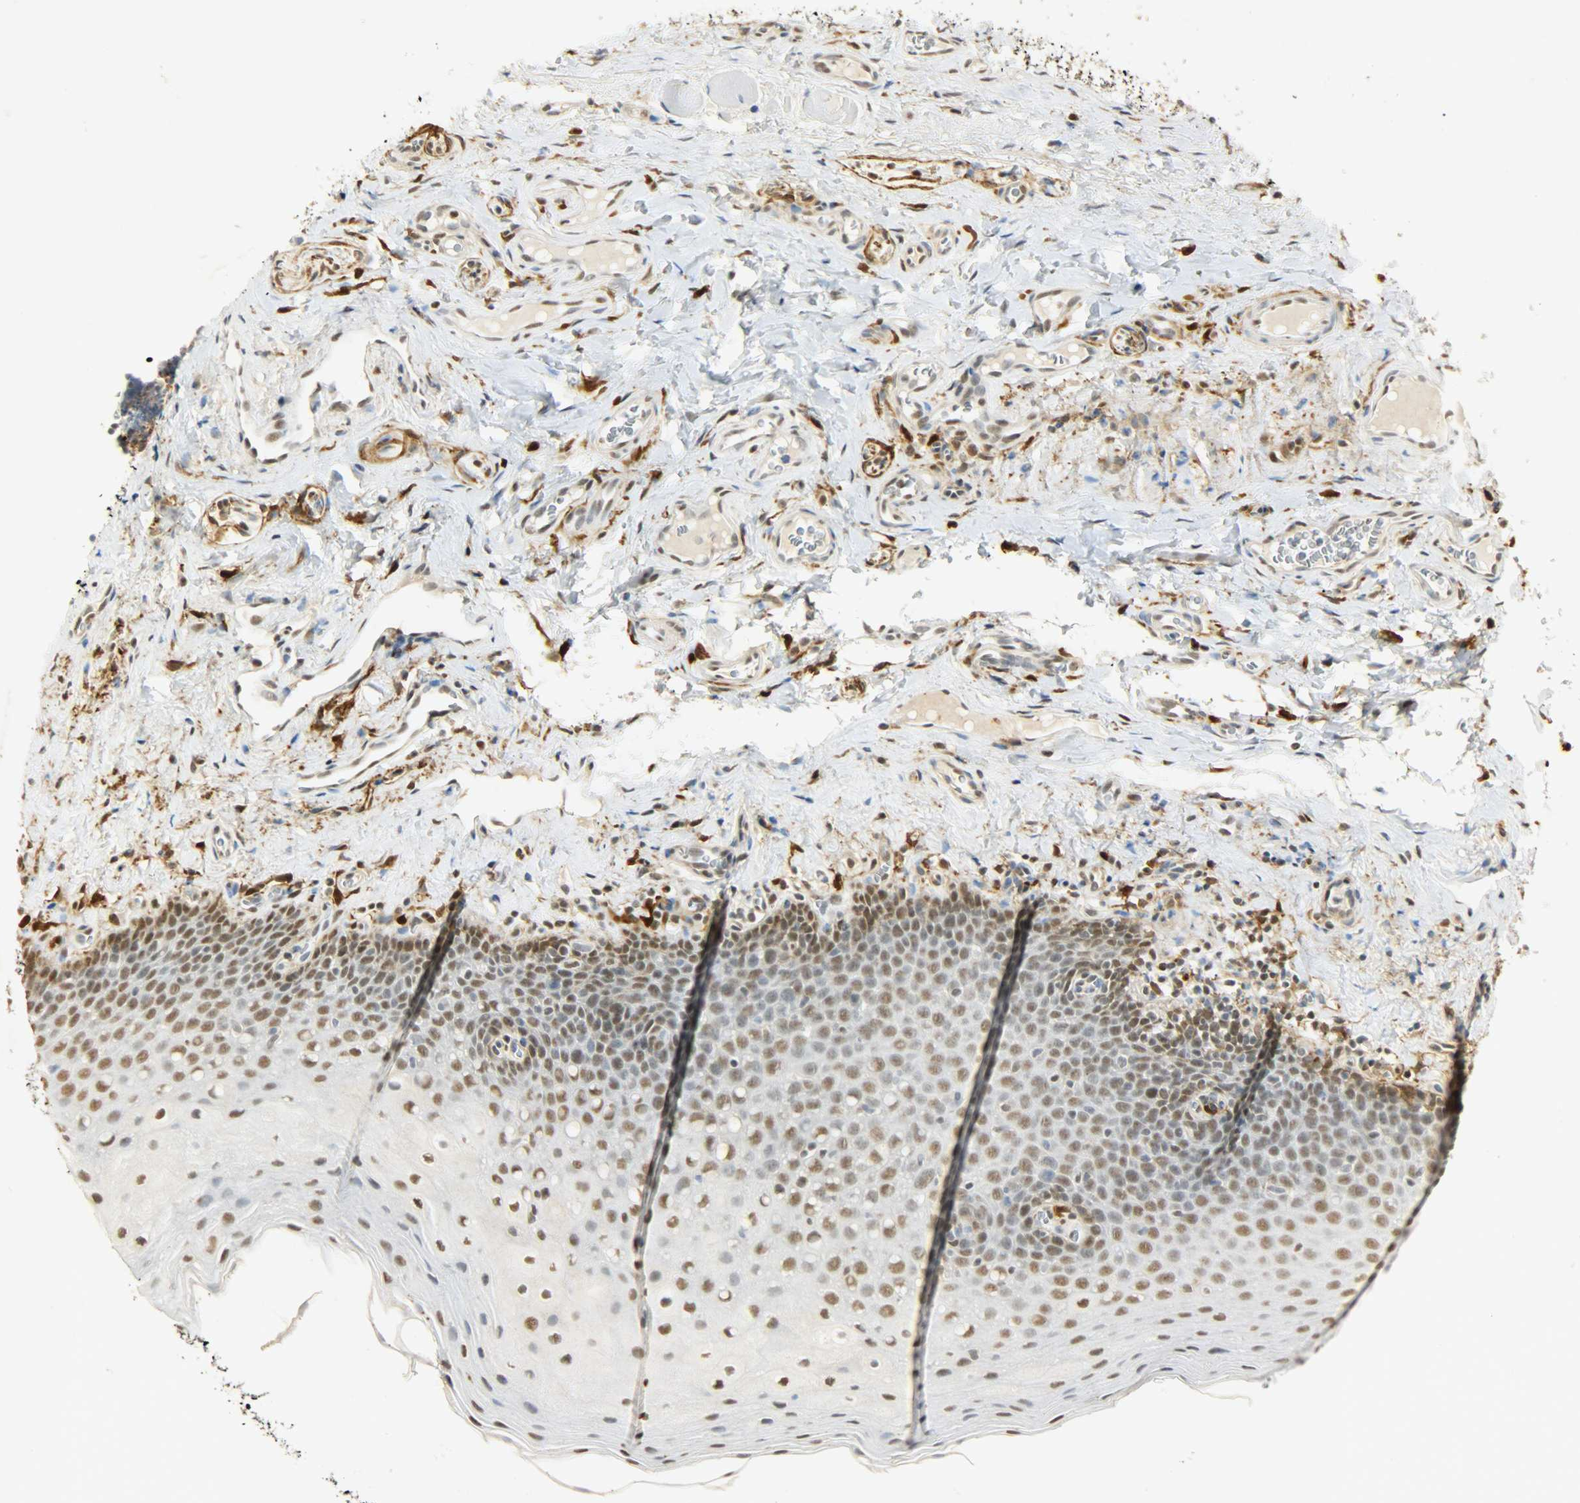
{"staining": {"intensity": "moderate", "quantity": ">75%", "location": "nuclear"}, "tissue": "oral mucosa", "cell_type": "Squamous epithelial cells", "image_type": "normal", "snomed": [{"axis": "morphology", "description": "Normal tissue, NOS"}, {"axis": "topography", "description": "Oral tissue"}], "caption": "DAB (3,3'-diaminobenzidine) immunohistochemical staining of normal oral mucosa demonstrates moderate nuclear protein positivity in about >75% of squamous epithelial cells.", "gene": "NGFR", "patient": {"sex": "male", "age": 20}}